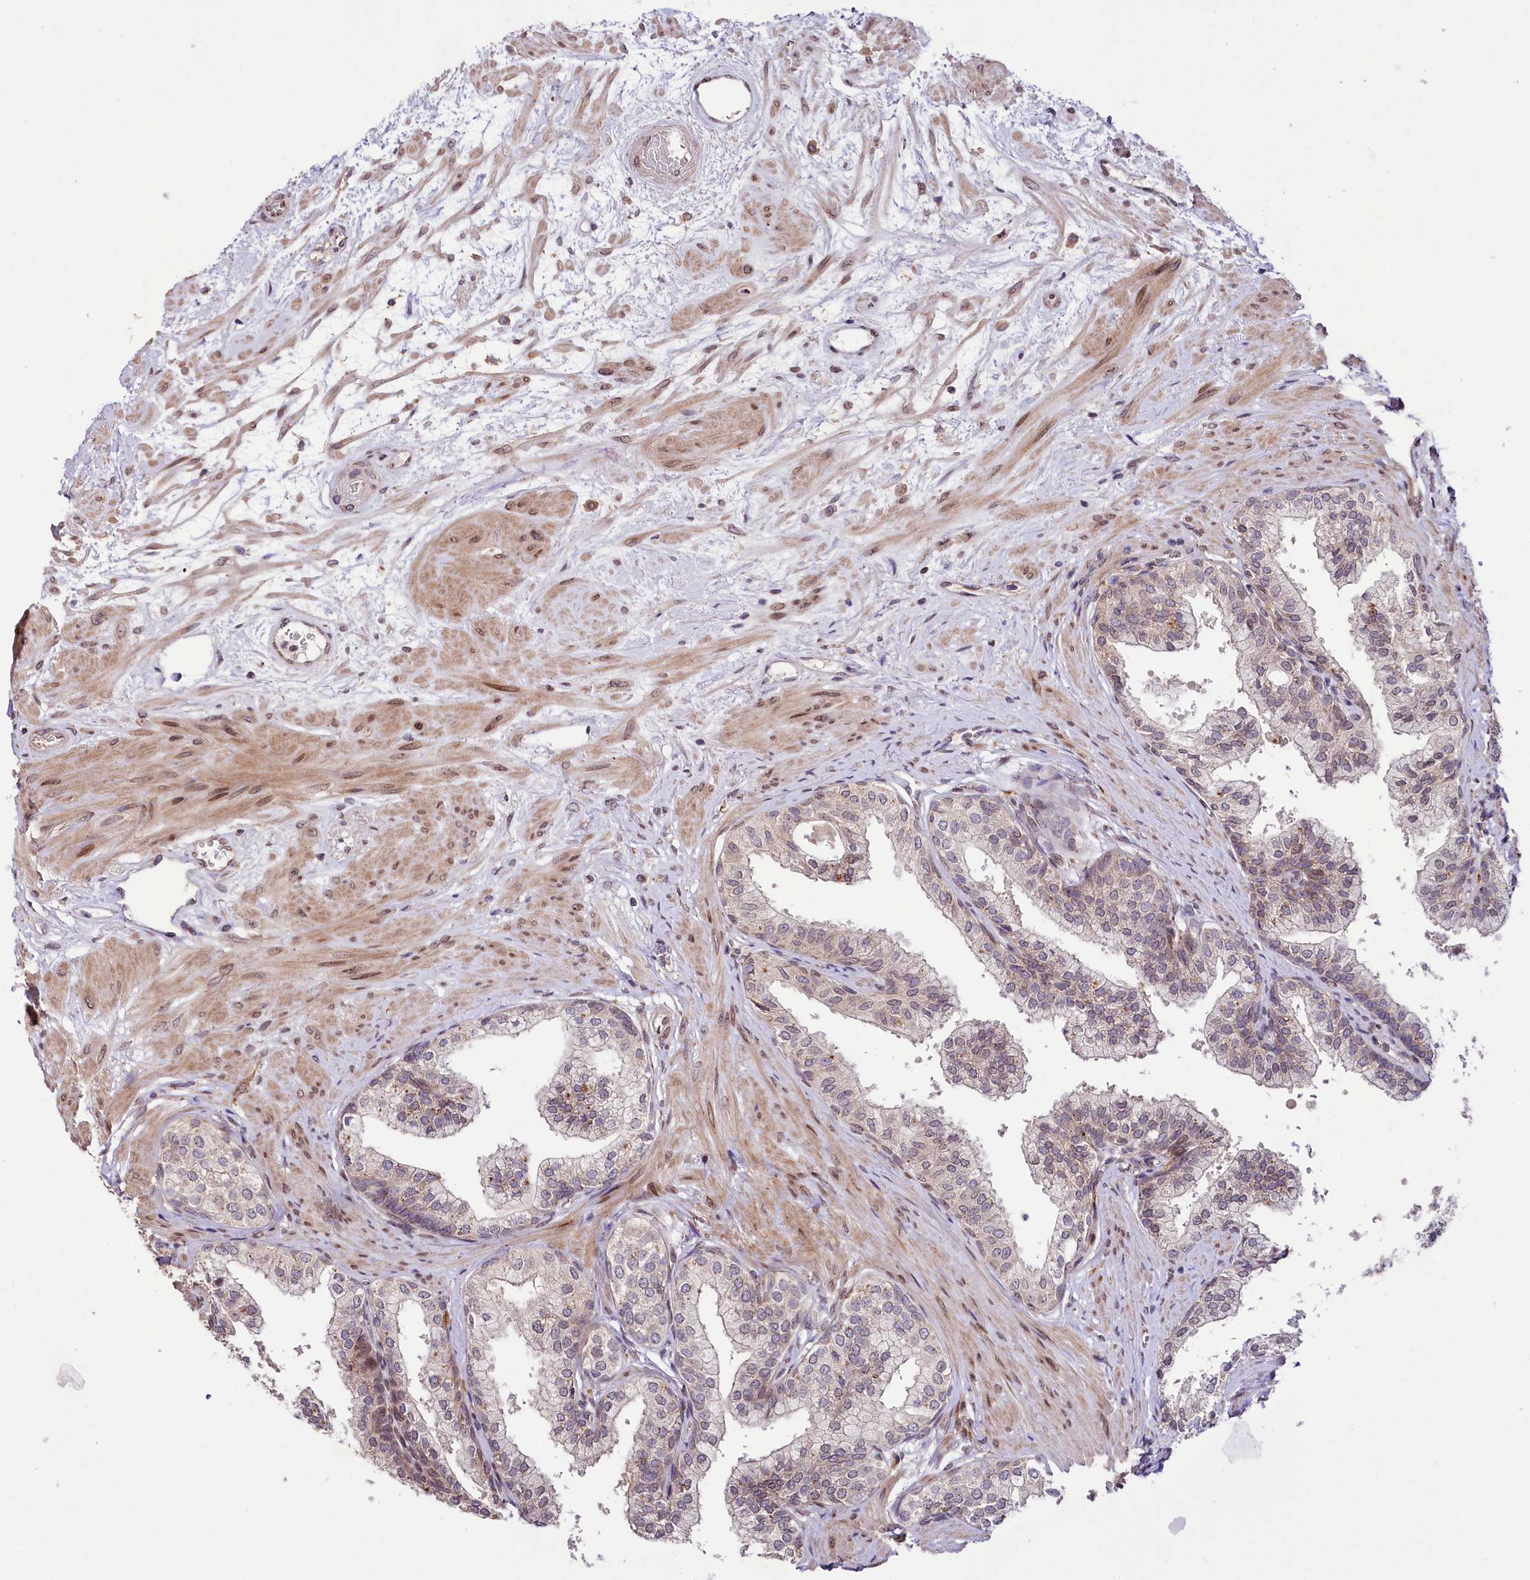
{"staining": {"intensity": "weak", "quantity": "25%-75%", "location": "cytoplasmic/membranous"}, "tissue": "prostate", "cell_type": "Glandular cells", "image_type": "normal", "snomed": [{"axis": "morphology", "description": "Normal tissue, NOS"}, {"axis": "topography", "description": "Prostate"}], "caption": "Prostate stained with a brown dye displays weak cytoplasmic/membranous positive positivity in approximately 25%-75% of glandular cells.", "gene": "ZNF226", "patient": {"sex": "male", "age": 60}}